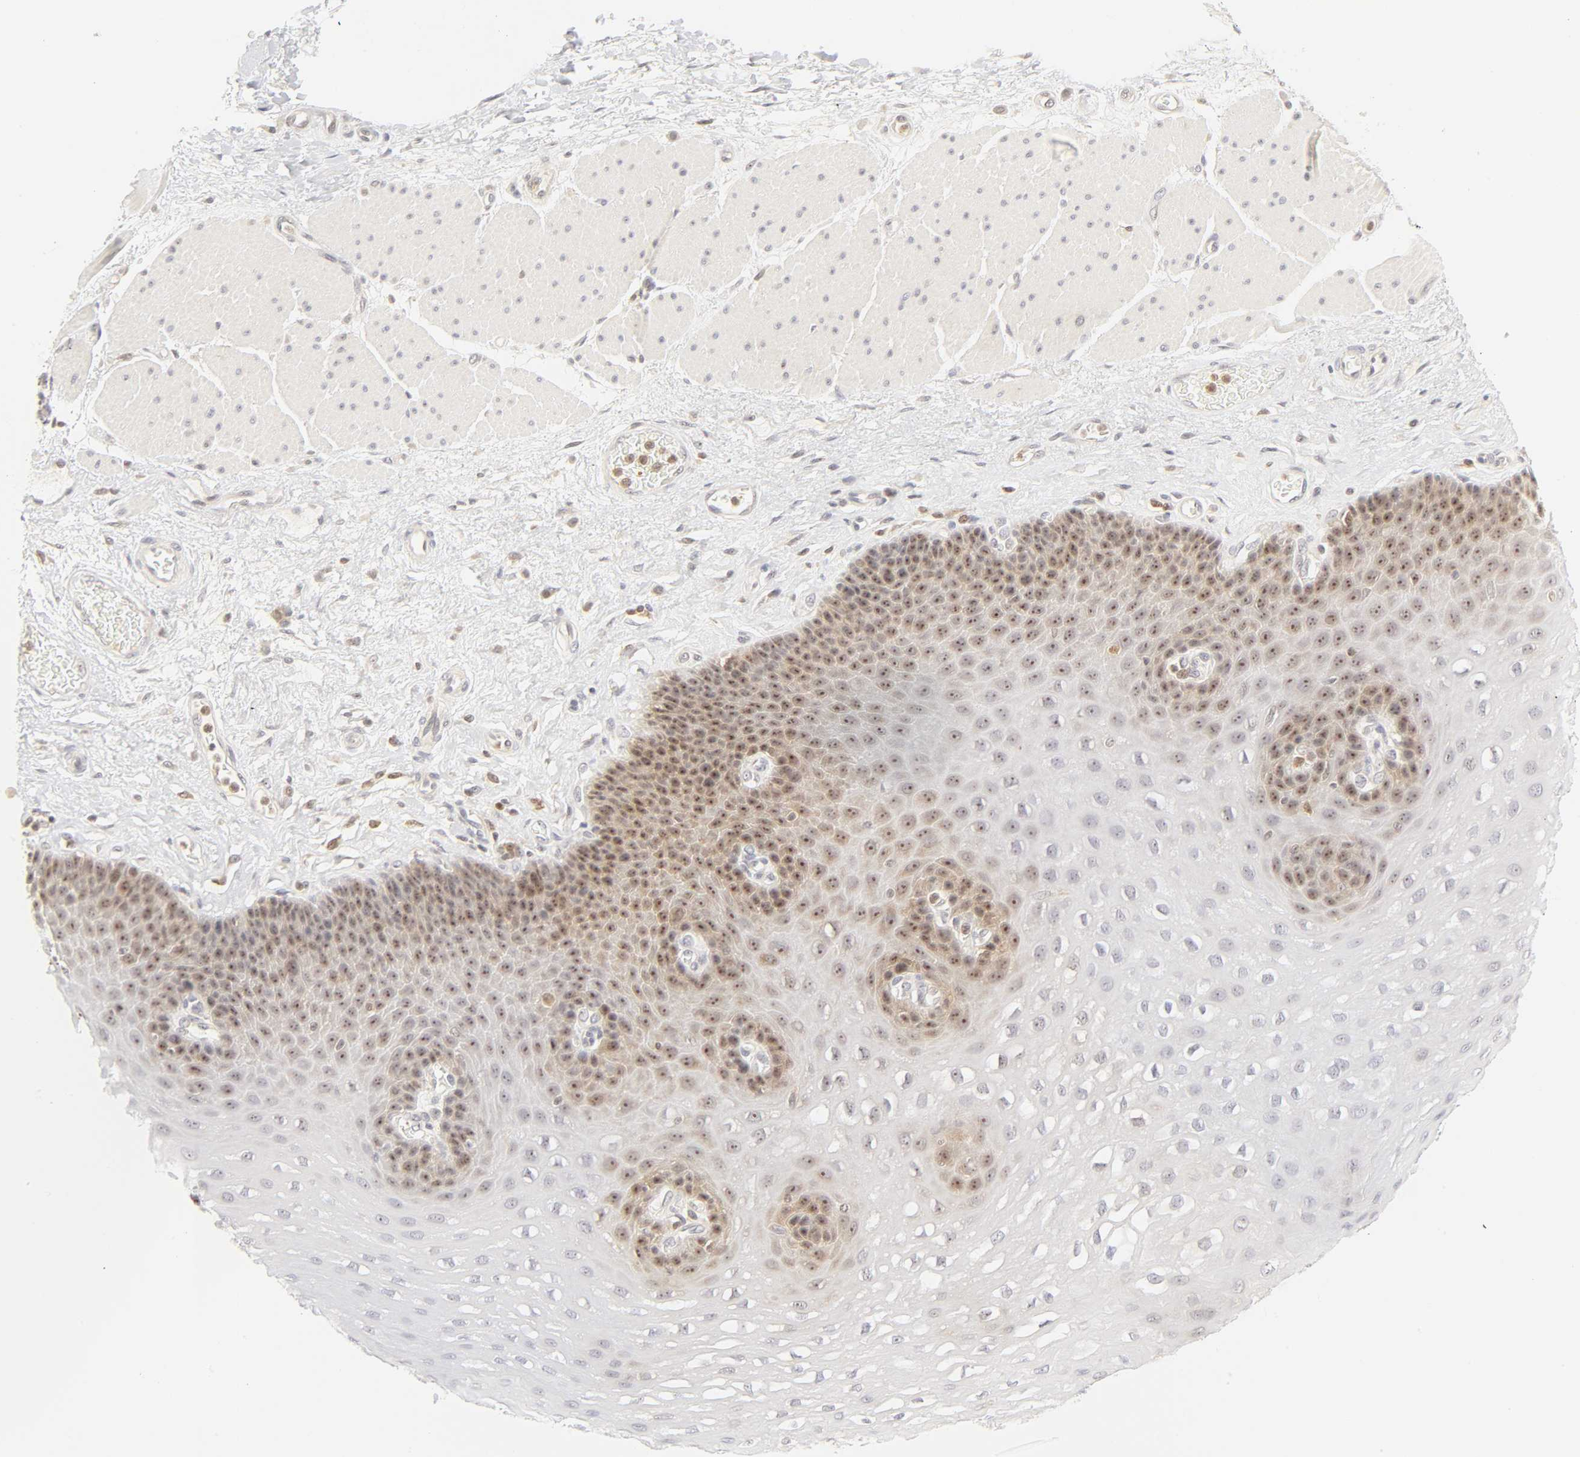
{"staining": {"intensity": "moderate", "quantity": "25%-75%", "location": "cytoplasmic/membranous,nuclear"}, "tissue": "esophagus", "cell_type": "Squamous epithelial cells", "image_type": "normal", "snomed": [{"axis": "morphology", "description": "Normal tissue, NOS"}, {"axis": "topography", "description": "Esophagus"}], "caption": "IHC of unremarkable esophagus exhibits medium levels of moderate cytoplasmic/membranous,nuclear expression in approximately 25%-75% of squamous epithelial cells. (DAB (3,3'-diaminobenzidine) = brown stain, brightfield microscopy at high magnification).", "gene": "KIF2A", "patient": {"sex": "female", "age": 72}}